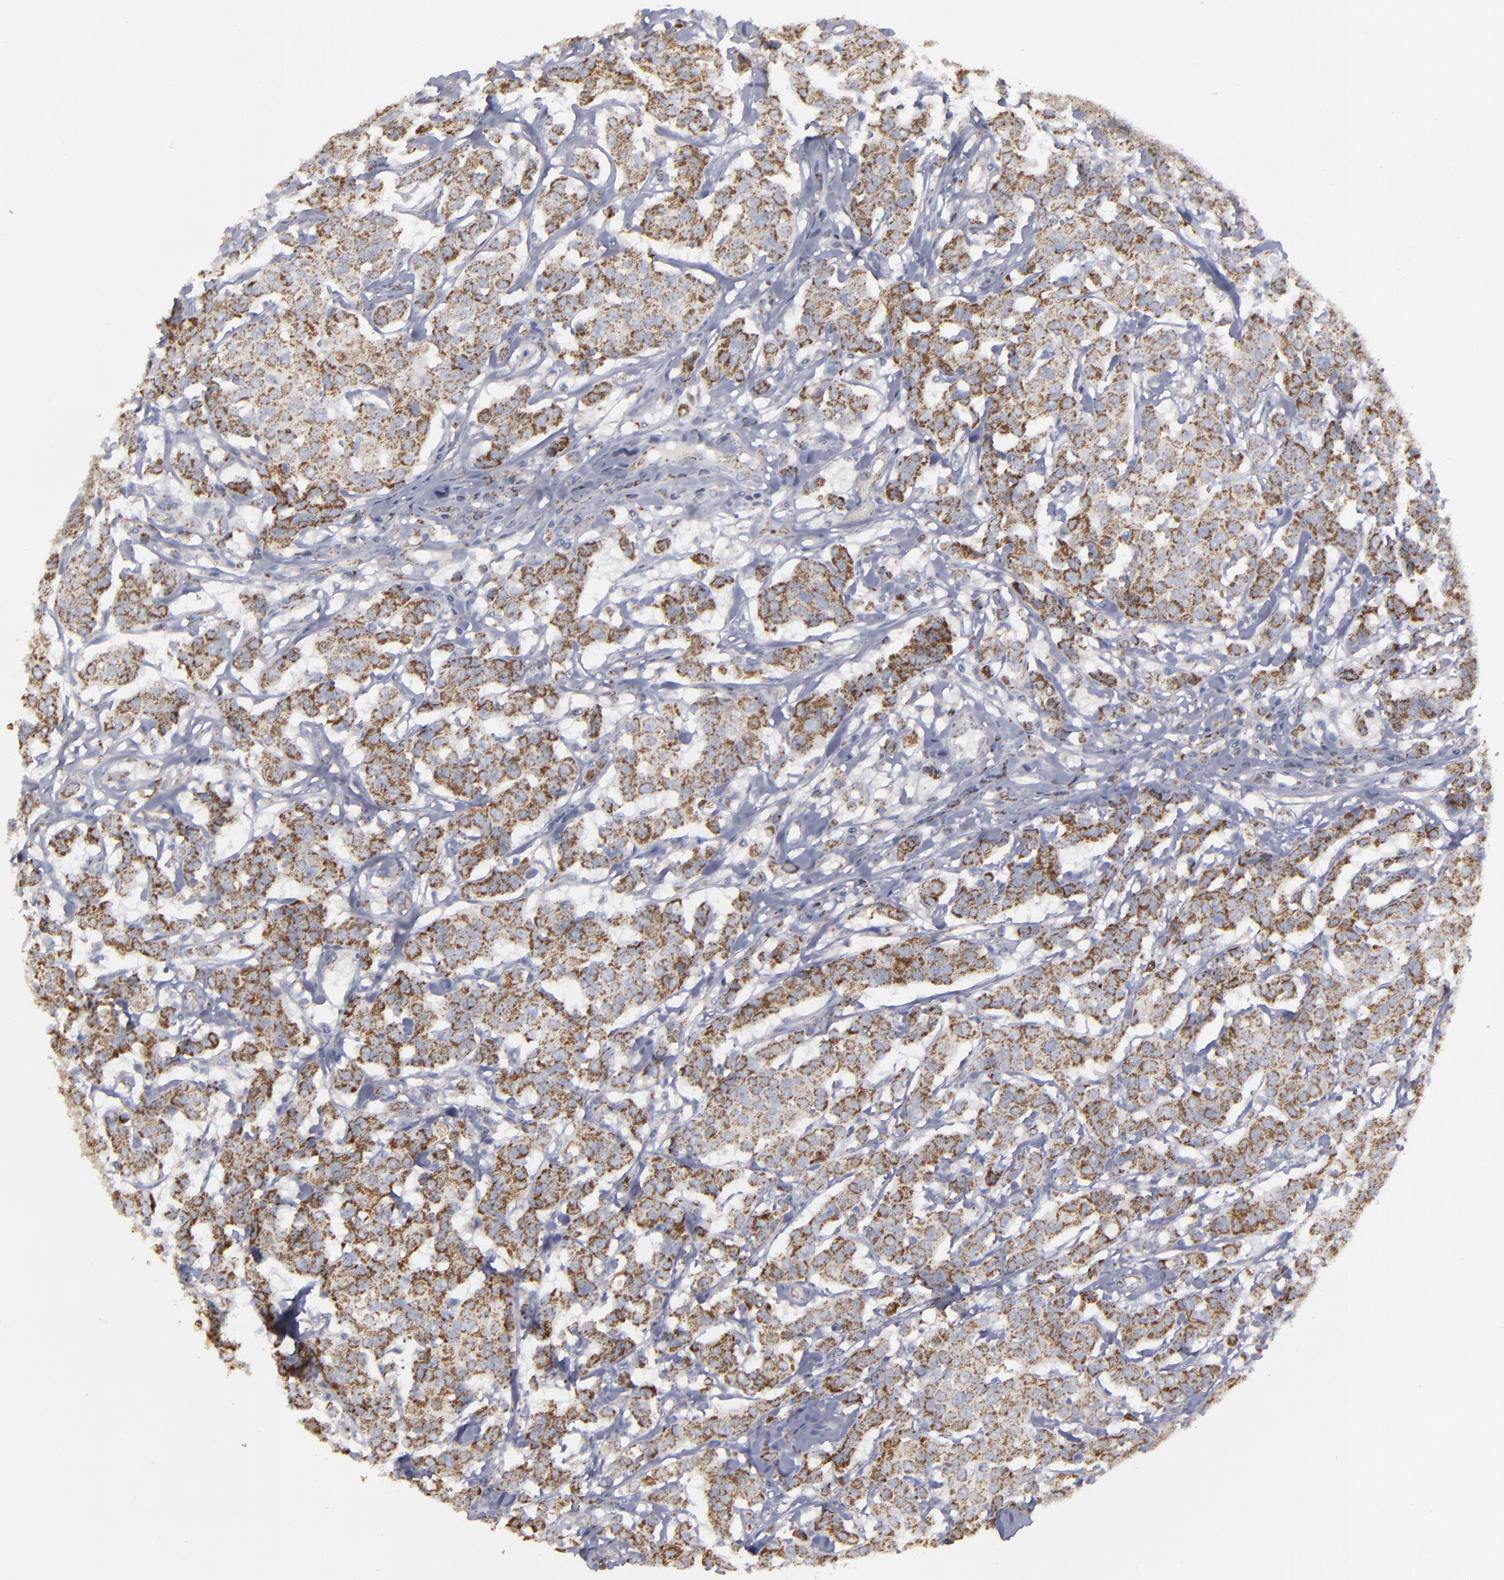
{"staining": {"intensity": "strong", "quantity": ">75%", "location": "cytoplasmic/membranous"}, "tissue": "breast cancer", "cell_type": "Tumor cells", "image_type": "cancer", "snomed": [{"axis": "morphology", "description": "Duct carcinoma"}, {"axis": "topography", "description": "Breast"}], "caption": "Breast intraductal carcinoma tissue reveals strong cytoplasmic/membranous staining in about >75% of tumor cells, visualized by immunohistochemistry. The protein of interest is shown in brown color, while the nuclei are stained blue.", "gene": "MYOM2", "patient": {"sex": "female", "age": 27}}